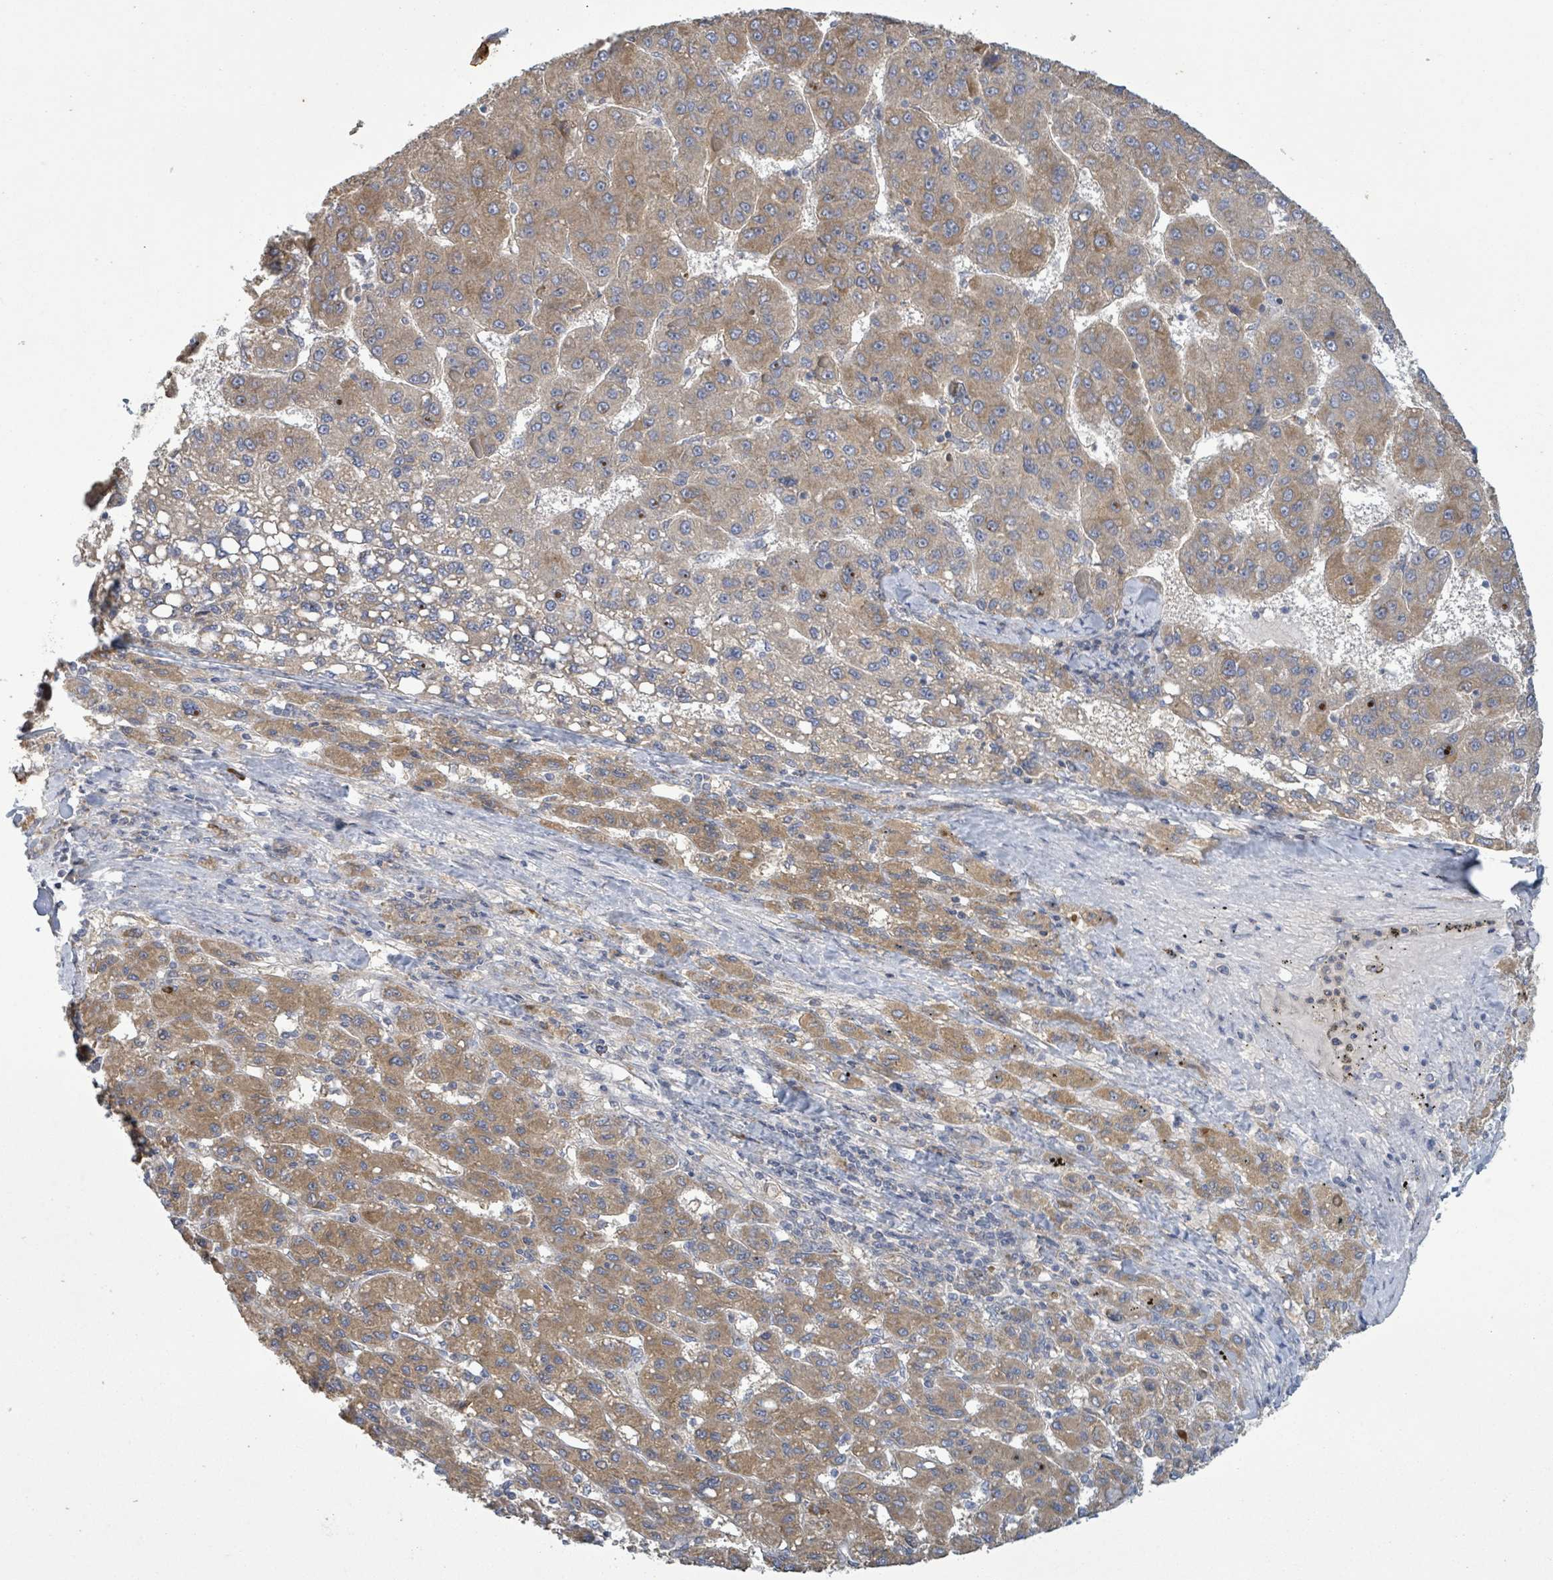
{"staining": {"intensity": "moderate", "quantity": "25%-75%", "location": "cytoplasmic/membranous"}, "tissue": "liver cancer", "cell_type": "Tumor cells", "image_type": "cancer", "snomed": [{"axis": "morphology", "description": "Carcinoma, Hepatocellular, NOS"}, {"axis": "topography", "description": "Liver"}], "caption": "This is an image of immunohistochemistry (IHC) staining of liver cancer (hepatocellular carcinoma), which shows moderate staining in the cytoplasmic/membranous of tumor cells.", "gene": "ATP13A1", "patient": {"sex": "female", "age": 82}}